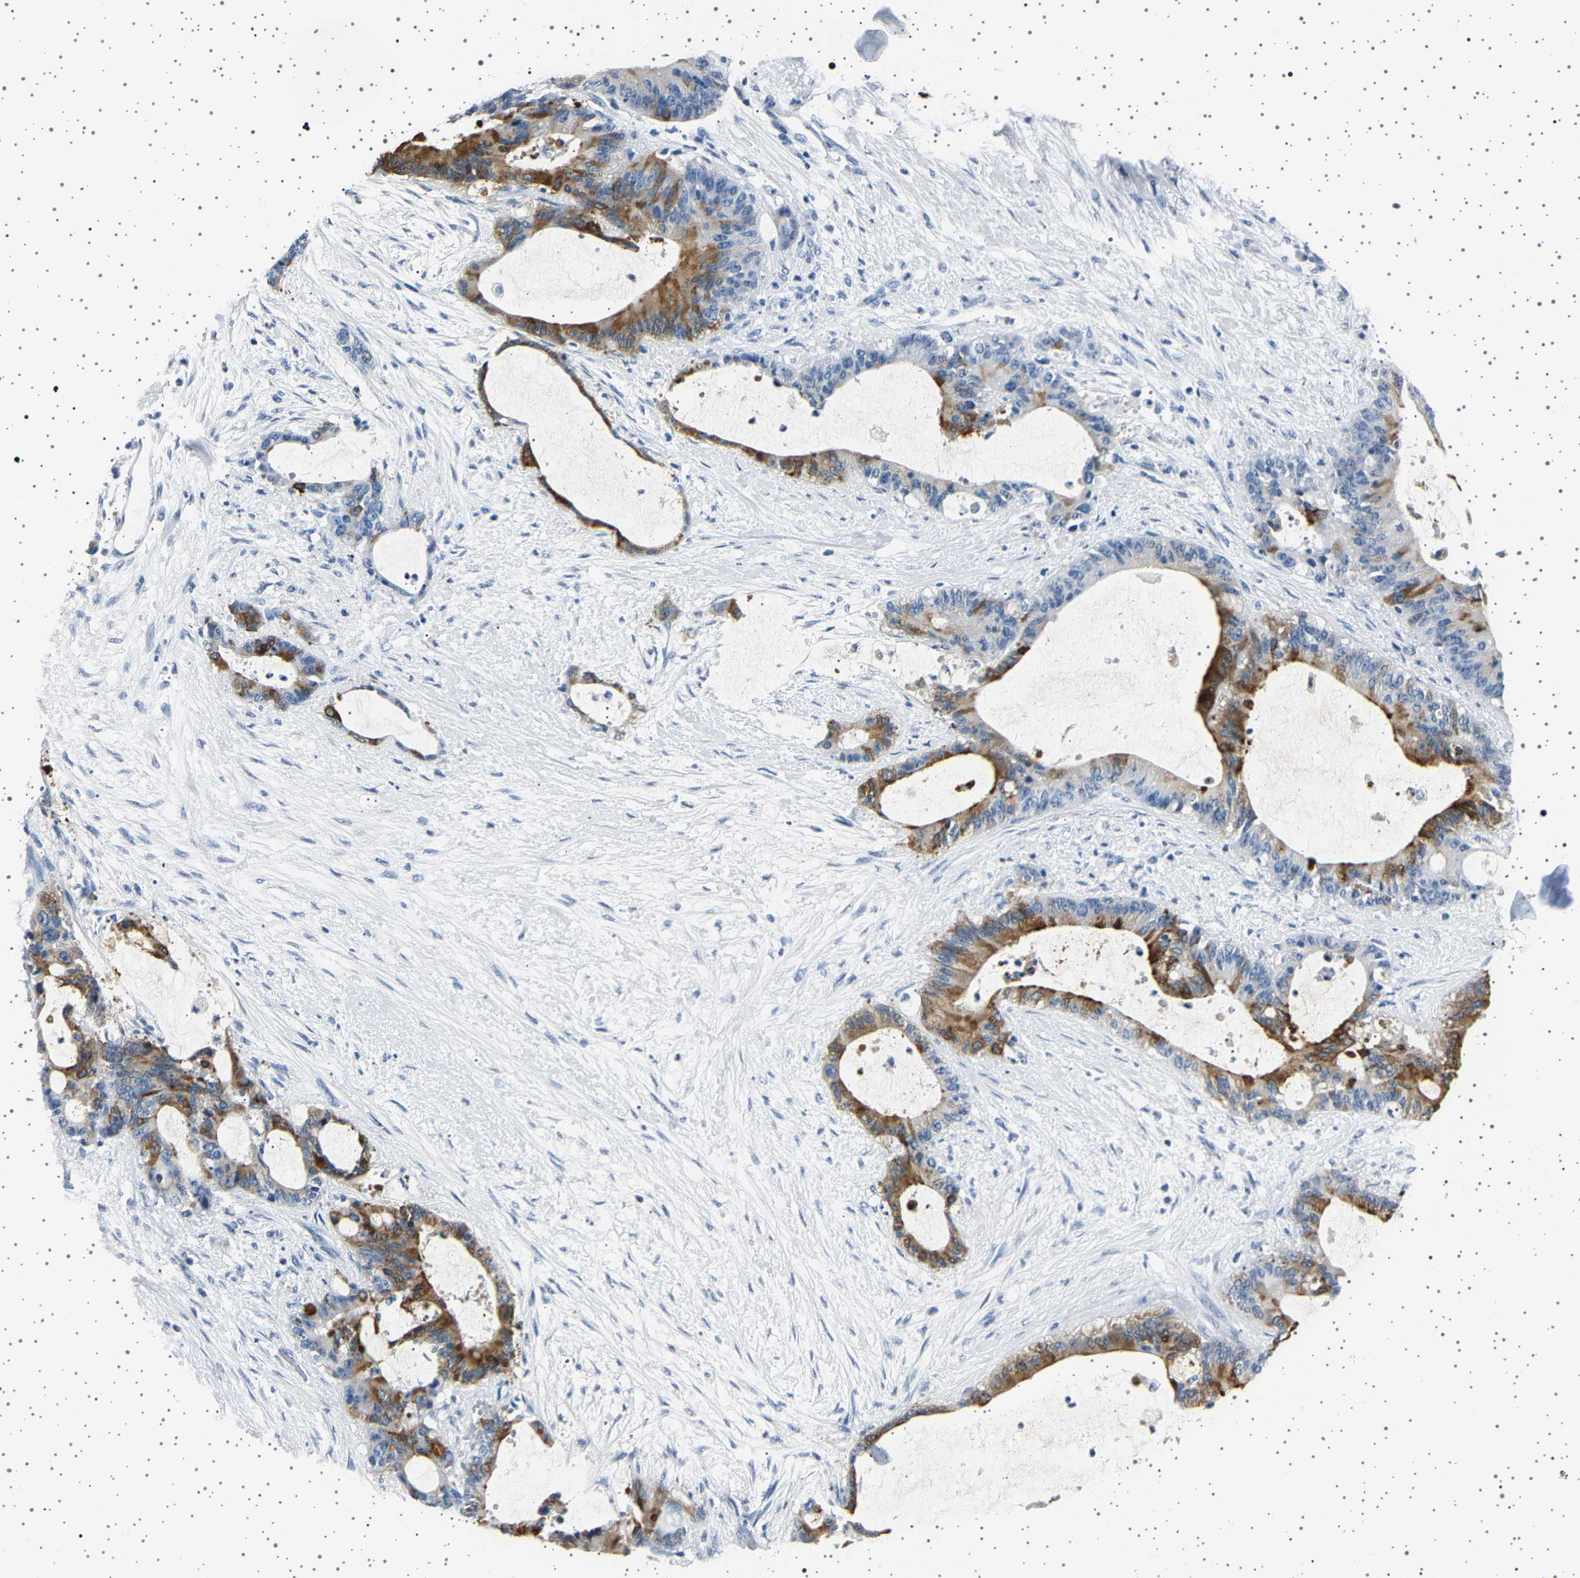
{"staining": {"intensity": "strong", "quantity": "25%-75%", "location": "cytoplasmic/membranous"}, "tissue": "liver cancer", "cell_type": "Tumor cells", "image_type": "cancer", "snomed": [{"axis": "morphology", "description": "Cholangiocarcinoma"}, {"axis": "topography", "description": "Liver"}], "caption": "An IHC image of neoplastic tissue is shown. Protein staining in brown shows strong cytoplasmic/membranous positivity in liver cancer (cholangiocarcinoma) within tumor cells.", "gene": "TFF3", "patient": {"sex": "female", "age": 73}}